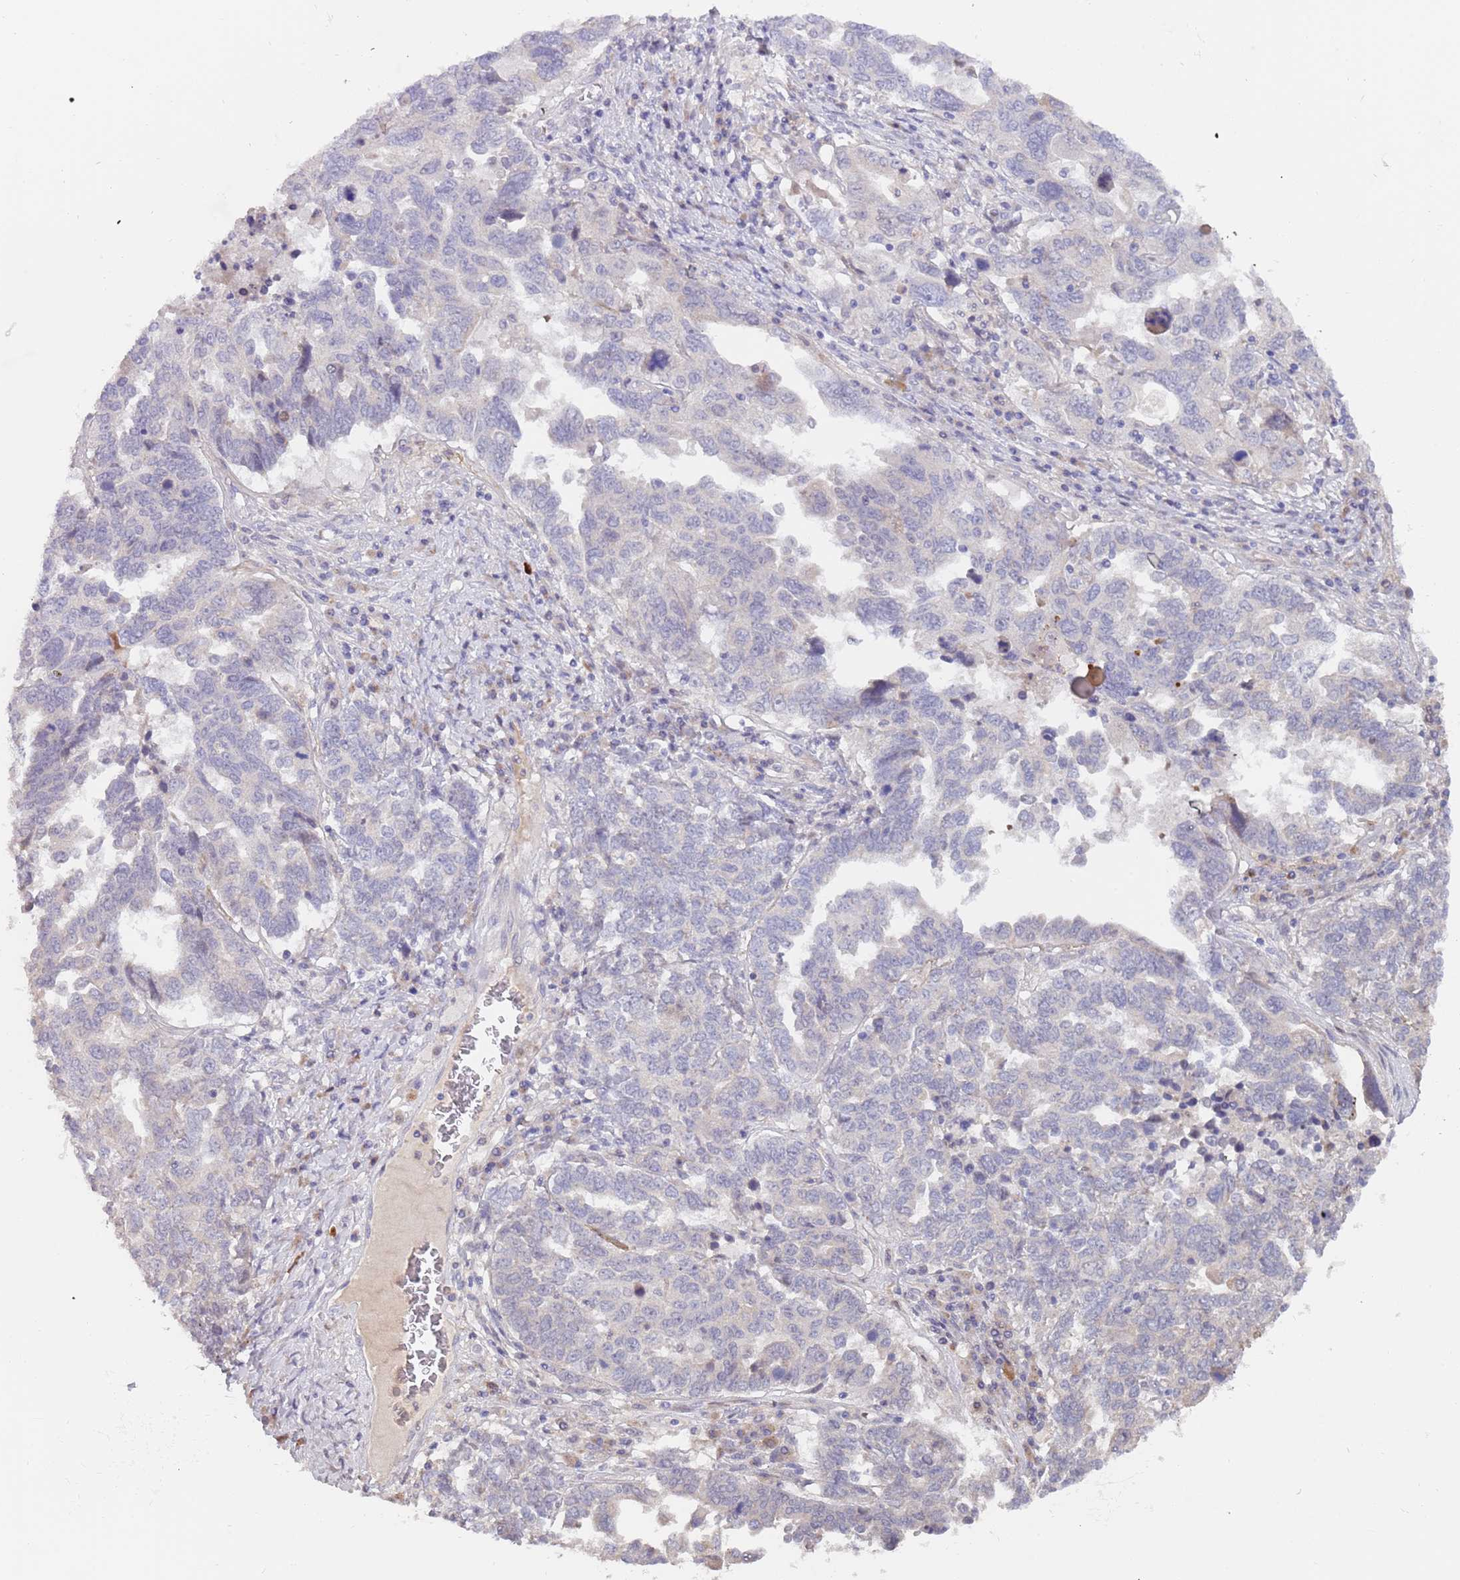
{"staining": {"intensity": "negative", "quantity": "none", "location": "none"}, "tissue": "ovarian cancer", "cell_type": "Tumor cells", "image_type": "cancer", "snomed": [{"axis": "morphology", "description": "Carcinoma, endometroid"}, {"axis": "topography", "description": "Ovary"}], "caption": "Immunohistochemistry (IHC) micrograph of neoplastic tissue: ovarian cancer (endometroid carcinoma) stained with DAB shows no significant protein expression in tumor cells.", "gene": "ZNF746", "patient": {"sex": "female", "age": 62}}